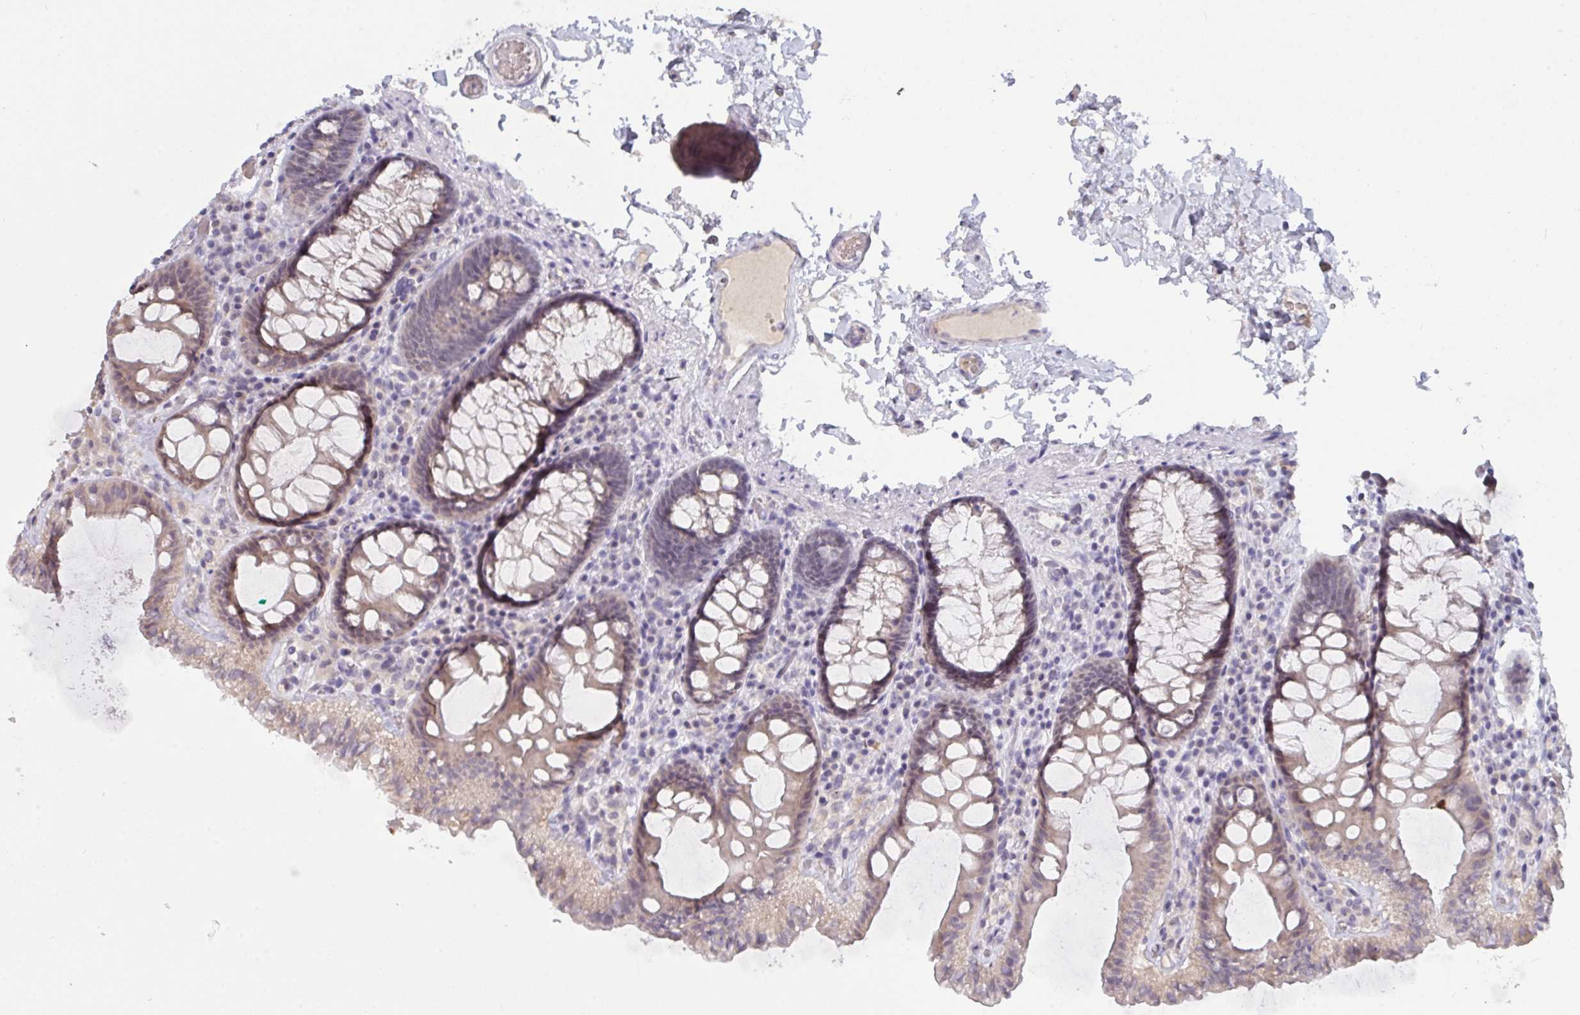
{"staining": {"intensity": "negative", "quantity": "none", "location": "none"}, "tissue": "colon", "cell_type": "Endothelial cells", "image_type": "normal", "snomed": [{"axis": "morphology", "description": "Normal tissue, NOS"}, {"axis": "topography", "description": "Colon"}, {"axis": "topography", "description": "Peripheral nerve tissue"}], "caption": "This micrograph is of normal colon stained with immunohistochemistry to label a protein in brown with the nuclei are counter-stained blue. There is no expression in endothelial cells.", "gene": "ZNF784", "patient": {"sex": "male", "age": 84}}